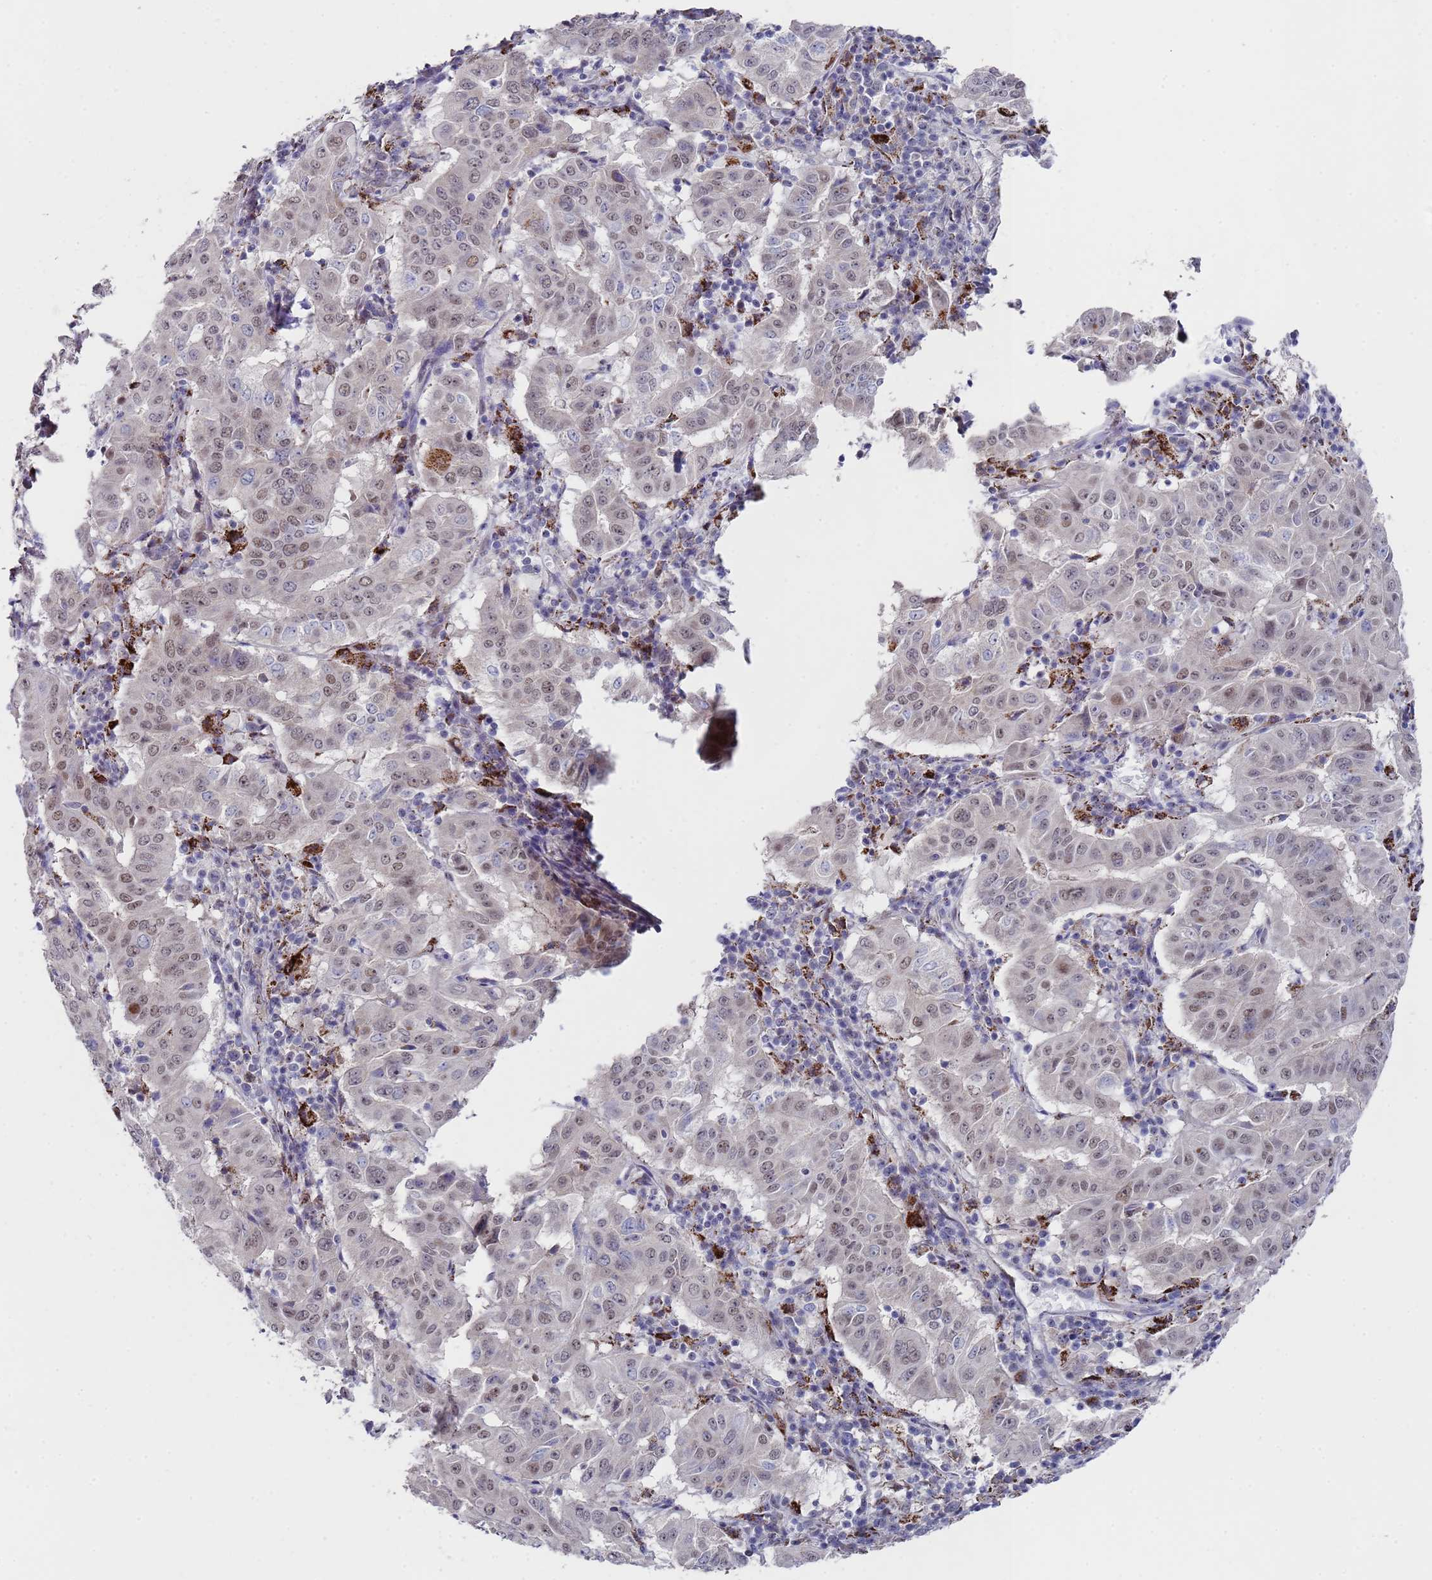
{"staining": {"intensity": "moderate", "quantity": "25%-75%", "location": "nuclear"}, "tissue": "pancreatic cancer", "cell_type": "Tumor cells", "image_type": "cancer", "snomed": [{"axis": "morphology", "description": "Adenocarcinoma, NOS"}, {"axis": "topography", "description": "Pancreas"}], "caption": "Immunohistochemical staining of human pancreatic cancer demonstrates medium levels of moderate nuclear protein expression in about 25%-75% of tumor cells. (DAB IHC, brown staining for protein, blue staining for nuclei).", "gene": "COPS6", "patient": {"sex": "male", "age": 63}}